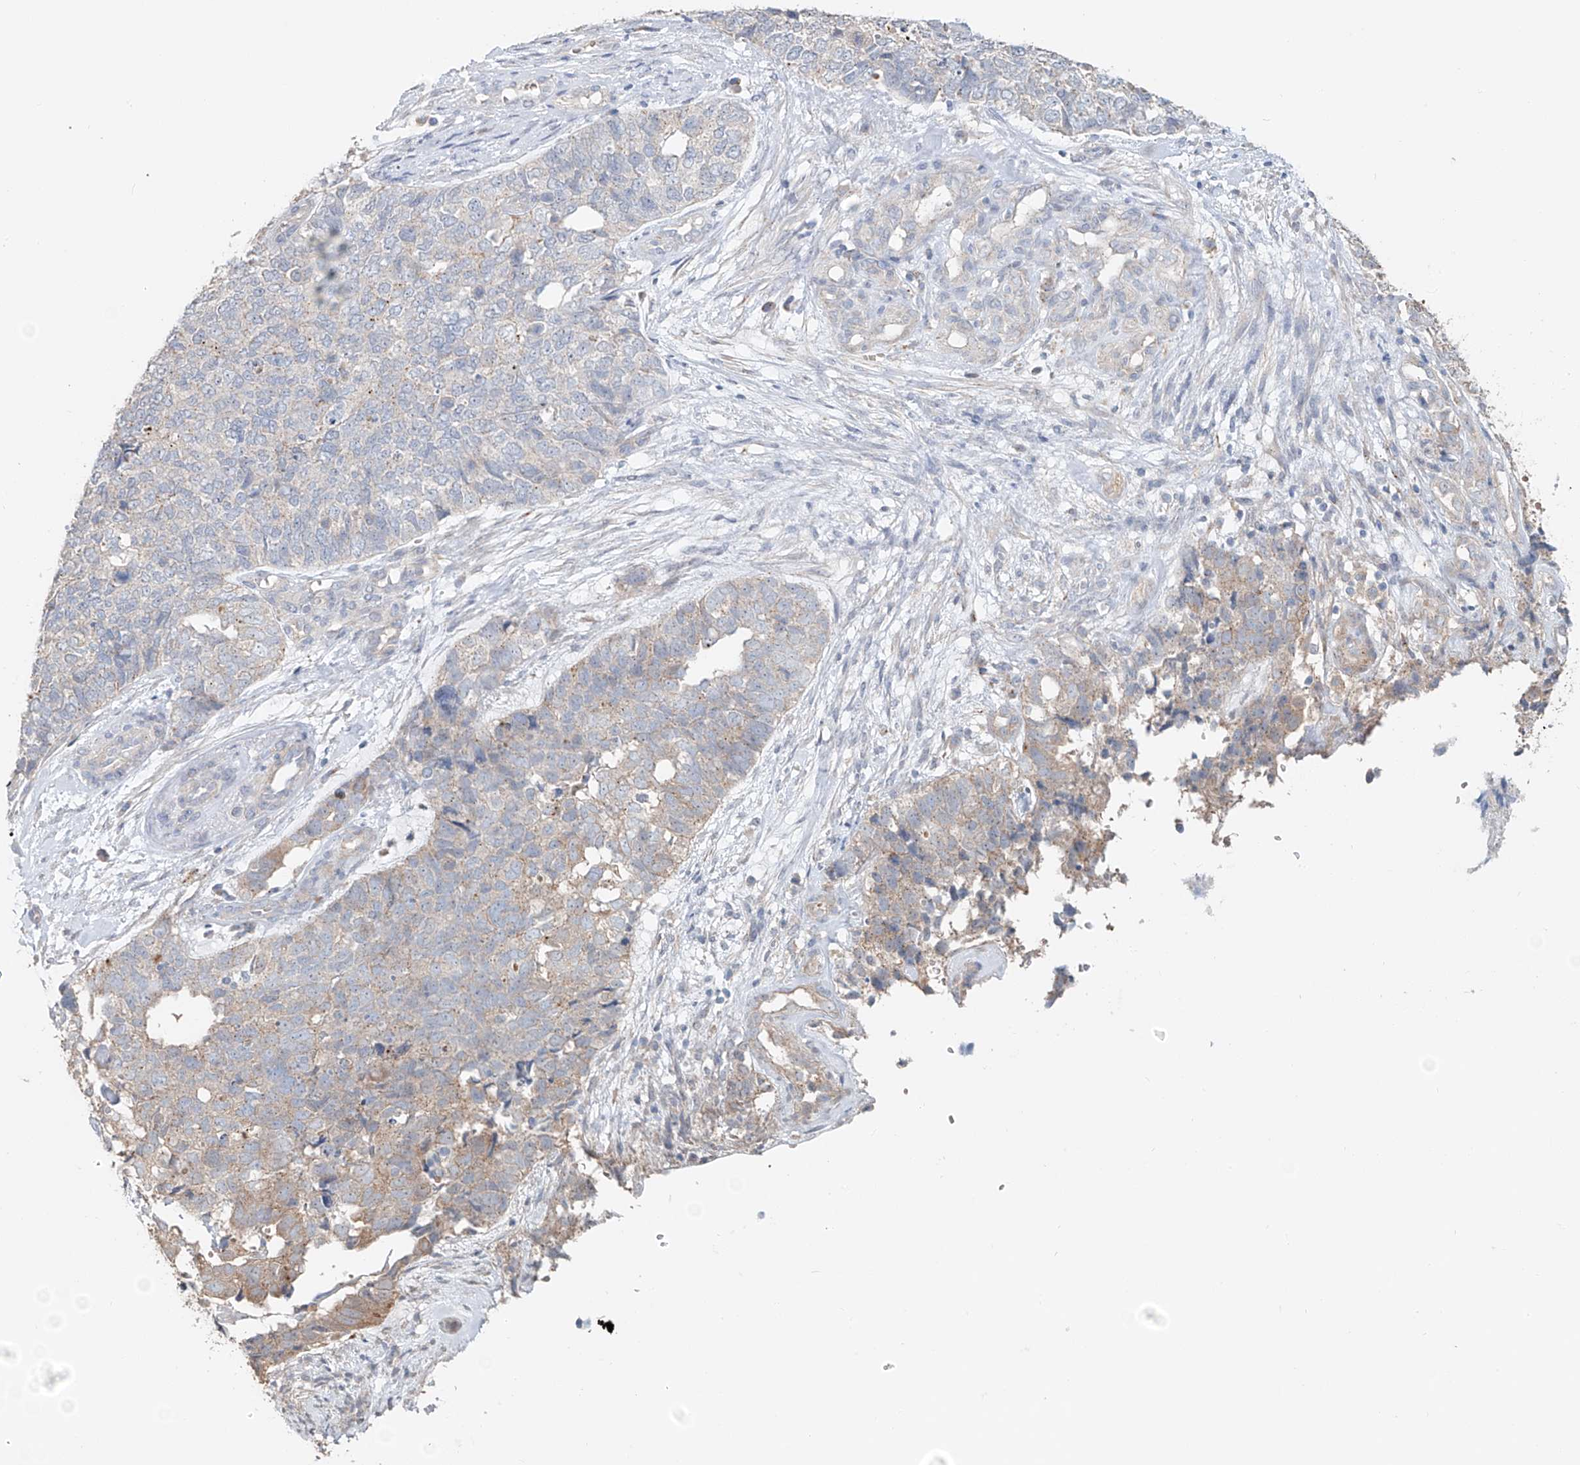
{"staining": {"intensity": "weak", "quantity": "<25%", "location": "cytoplasmic/membranous"}, "tissue": "cervical cancer", "cell_type": "Tumor cells", "image_type": "cancer", "snomed": [{"axis": "morphology", "description": "Squamous cell carcinoma, NOS"}, {"axis": "topography", "description": "Cervix"}], "caption": "Histopathology image shows no significant protein expression in tumor cells of cervical cancer (squamous cell carcinoma).", "gene": "TRIM47", "patient": {"sex": "female", "age": 63}}